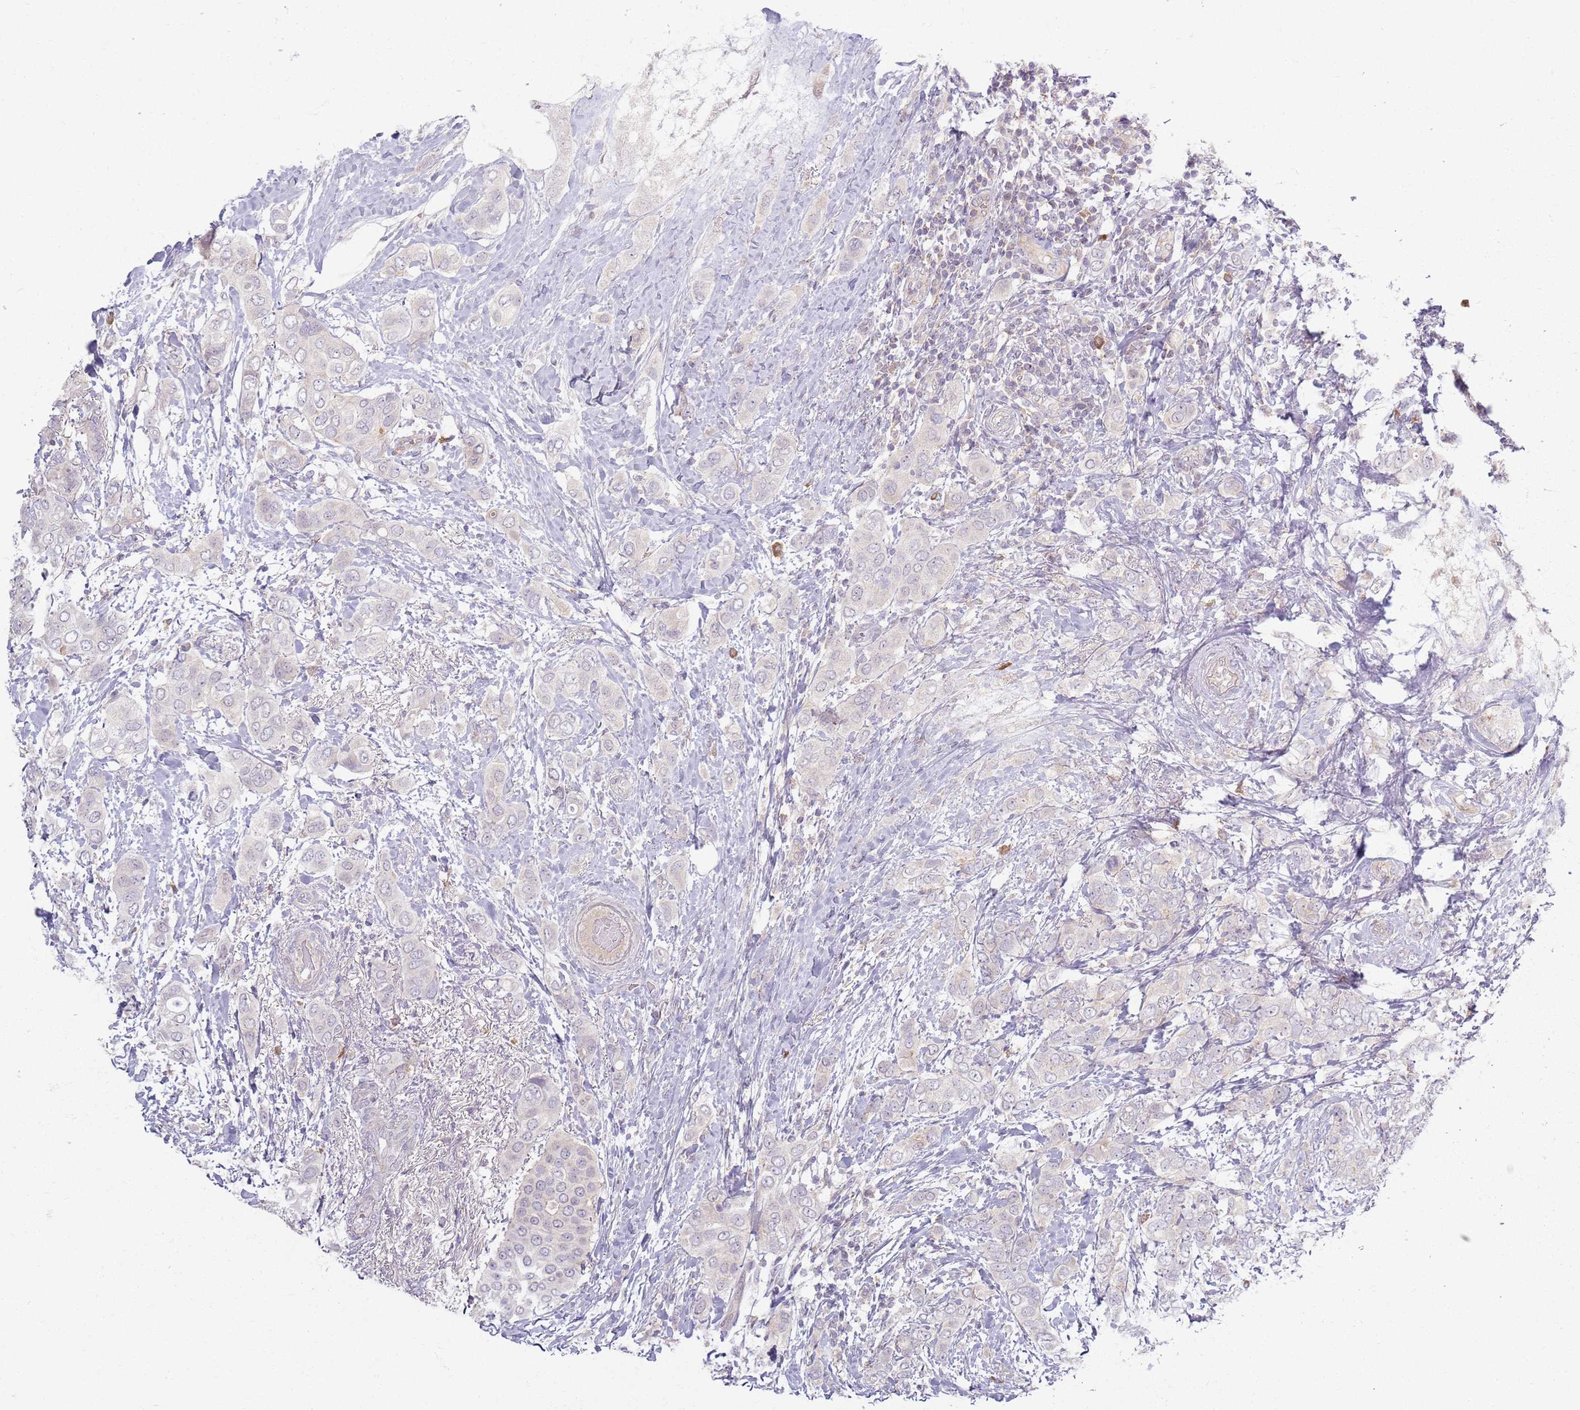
{"staining": {"intensity": "negative", "quantity": "none", "location": "none"}, "tissue": "breast cancer", "cell_type": "Tumor cells", "image_type": "cancer", "snomed": [{"axis": "morphology", "description": "Lobular carcinoma"}, {"axis": "topography", "description": "Breast"}], "caption": "IHC histopathology image of neoplastic tissue: lobular carcinoma (breast) stained with DAB (3,3'-diaminobenzidine) reveals no significant protein positivity in tumor cells.", "gene": "ZDHHC2", "patient": {"sex": "female", "age": 51}}